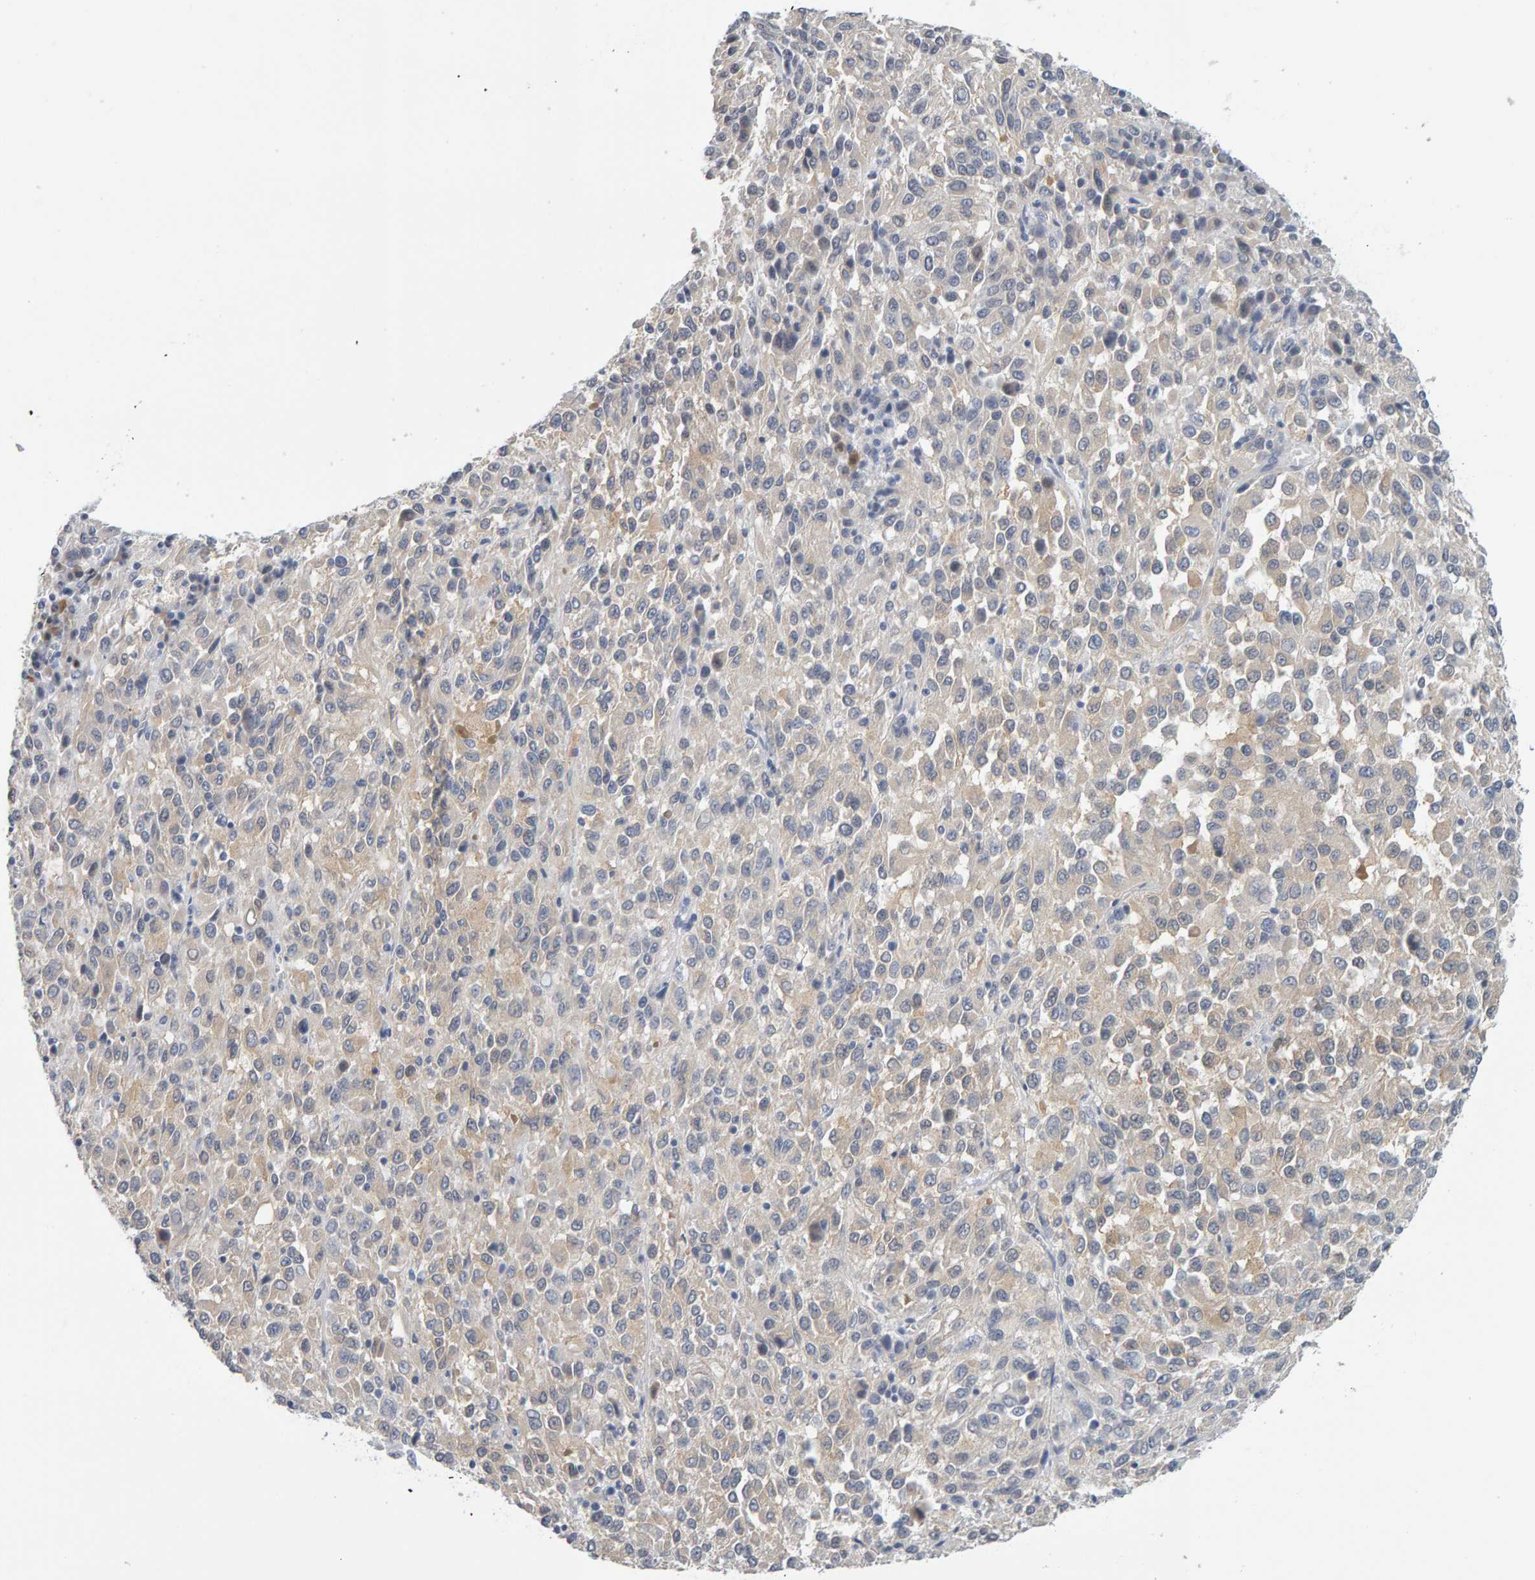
{"staining": {"intensity": "negative", "quantity": "none", "location": "none"}, "tissue": "melanoma", "cell_type": "Tumor cells", "image_type": "cancer", "snomed": [{"axis": "morphology", "description": "Malignant melanoma, Metastatic site"}, {"axis": "topography", "description": "Lung"}], "caption": "This photomicrograph is of malignant melanoma (metastatic site) stained with IHC to label a protein in brown with the nuclei are counter-stained blue. There is no staining in tumor cells.", "gene": "CTH", "patient": {"sex": "male", "age": 64}}